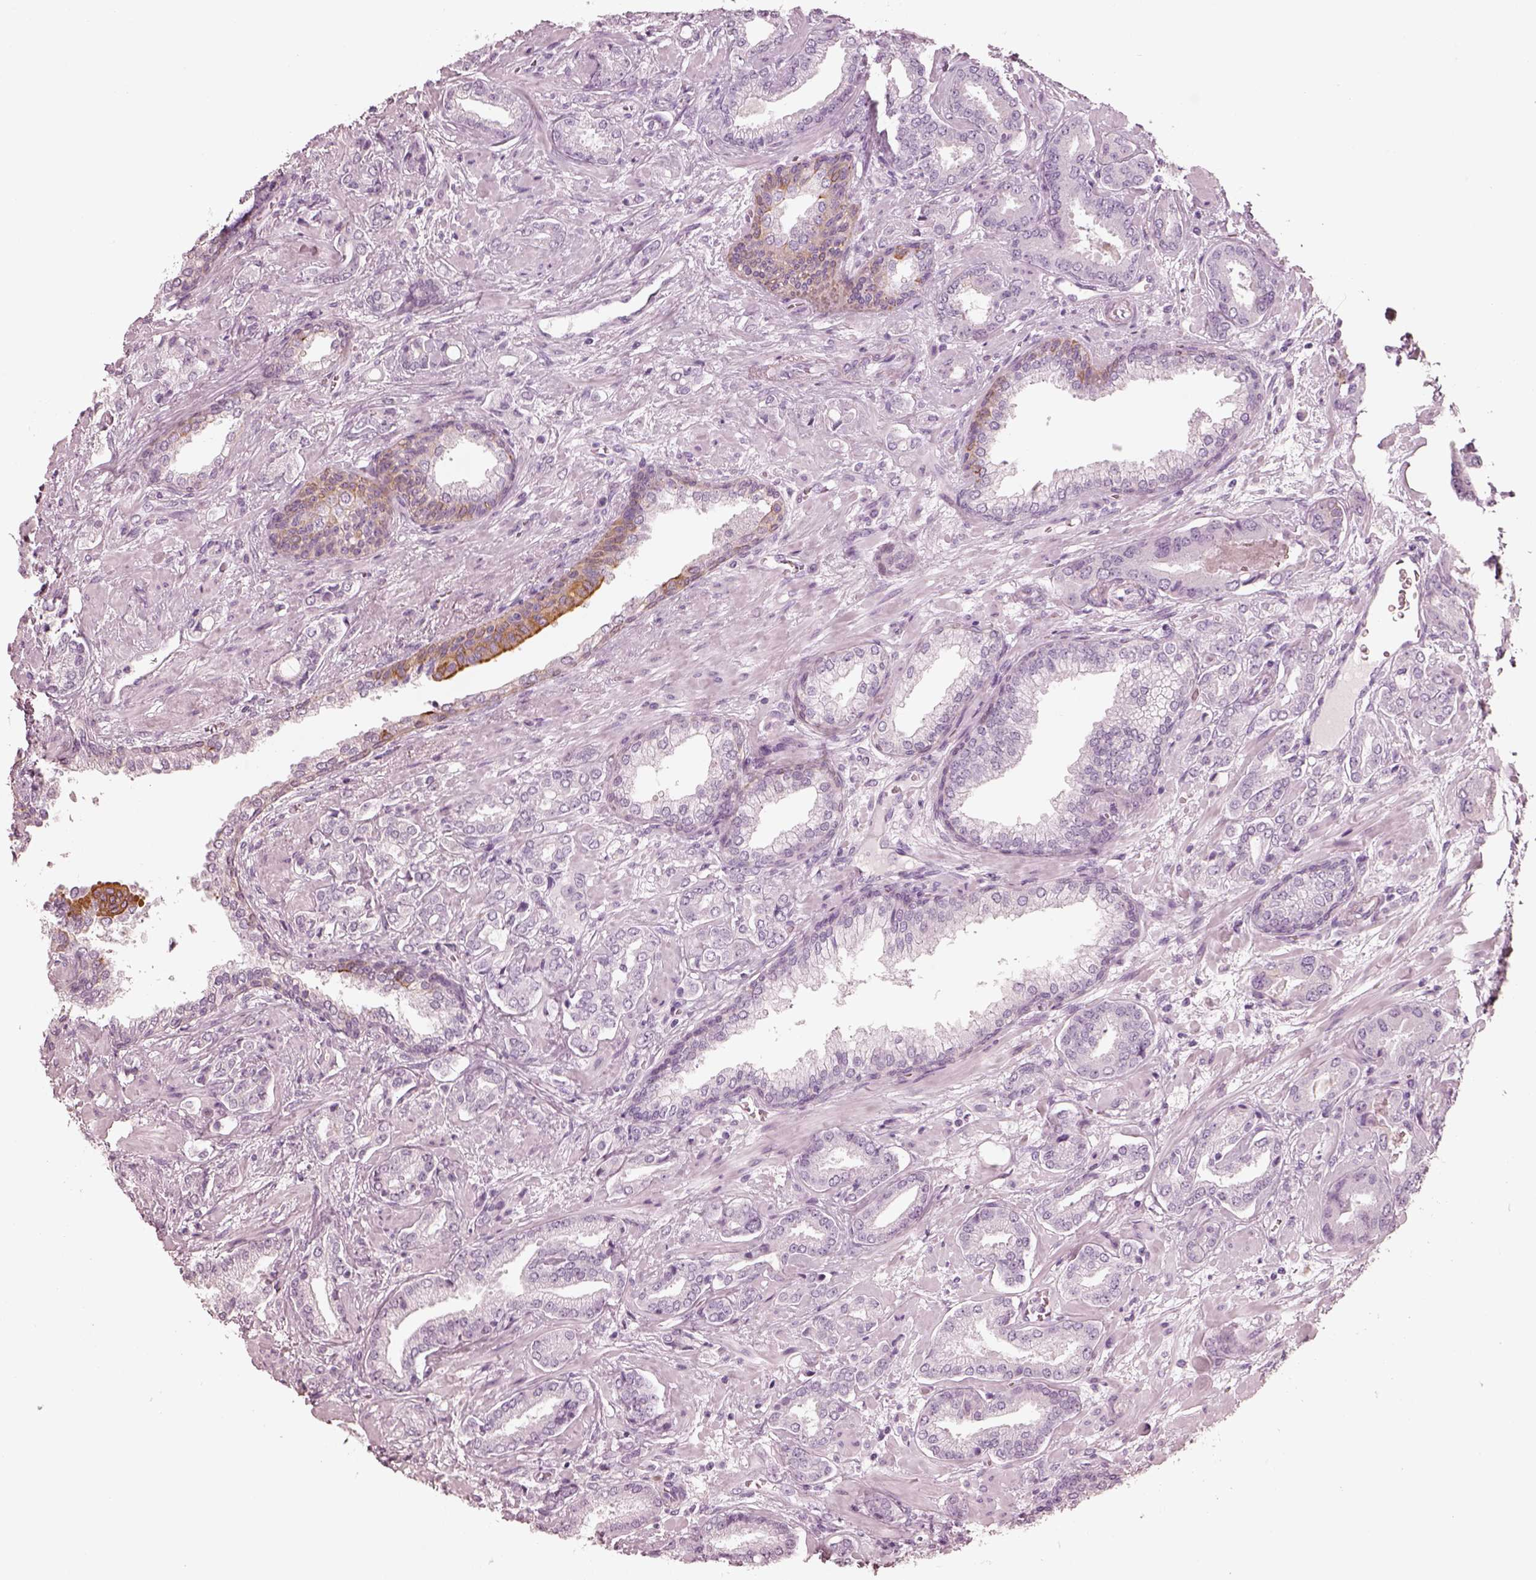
{"staining": {"intensity": "negative", "quantity": "none", "location": "none"}, "tissue": "prostate cancer", "cell_type": "Tumor cells", "image_type": "cancer", "snomed": [{"axis": "morphology", "description": "Adenocarcinoma, Low grade"}, {"axis": "topography", "description": "Prostate"}], "caption": "Protein analysis of prostate cancer exhibits no significant staining in tumor cells.", "gene": "PON3", "patient": {"sex": "male", "age": 61}}